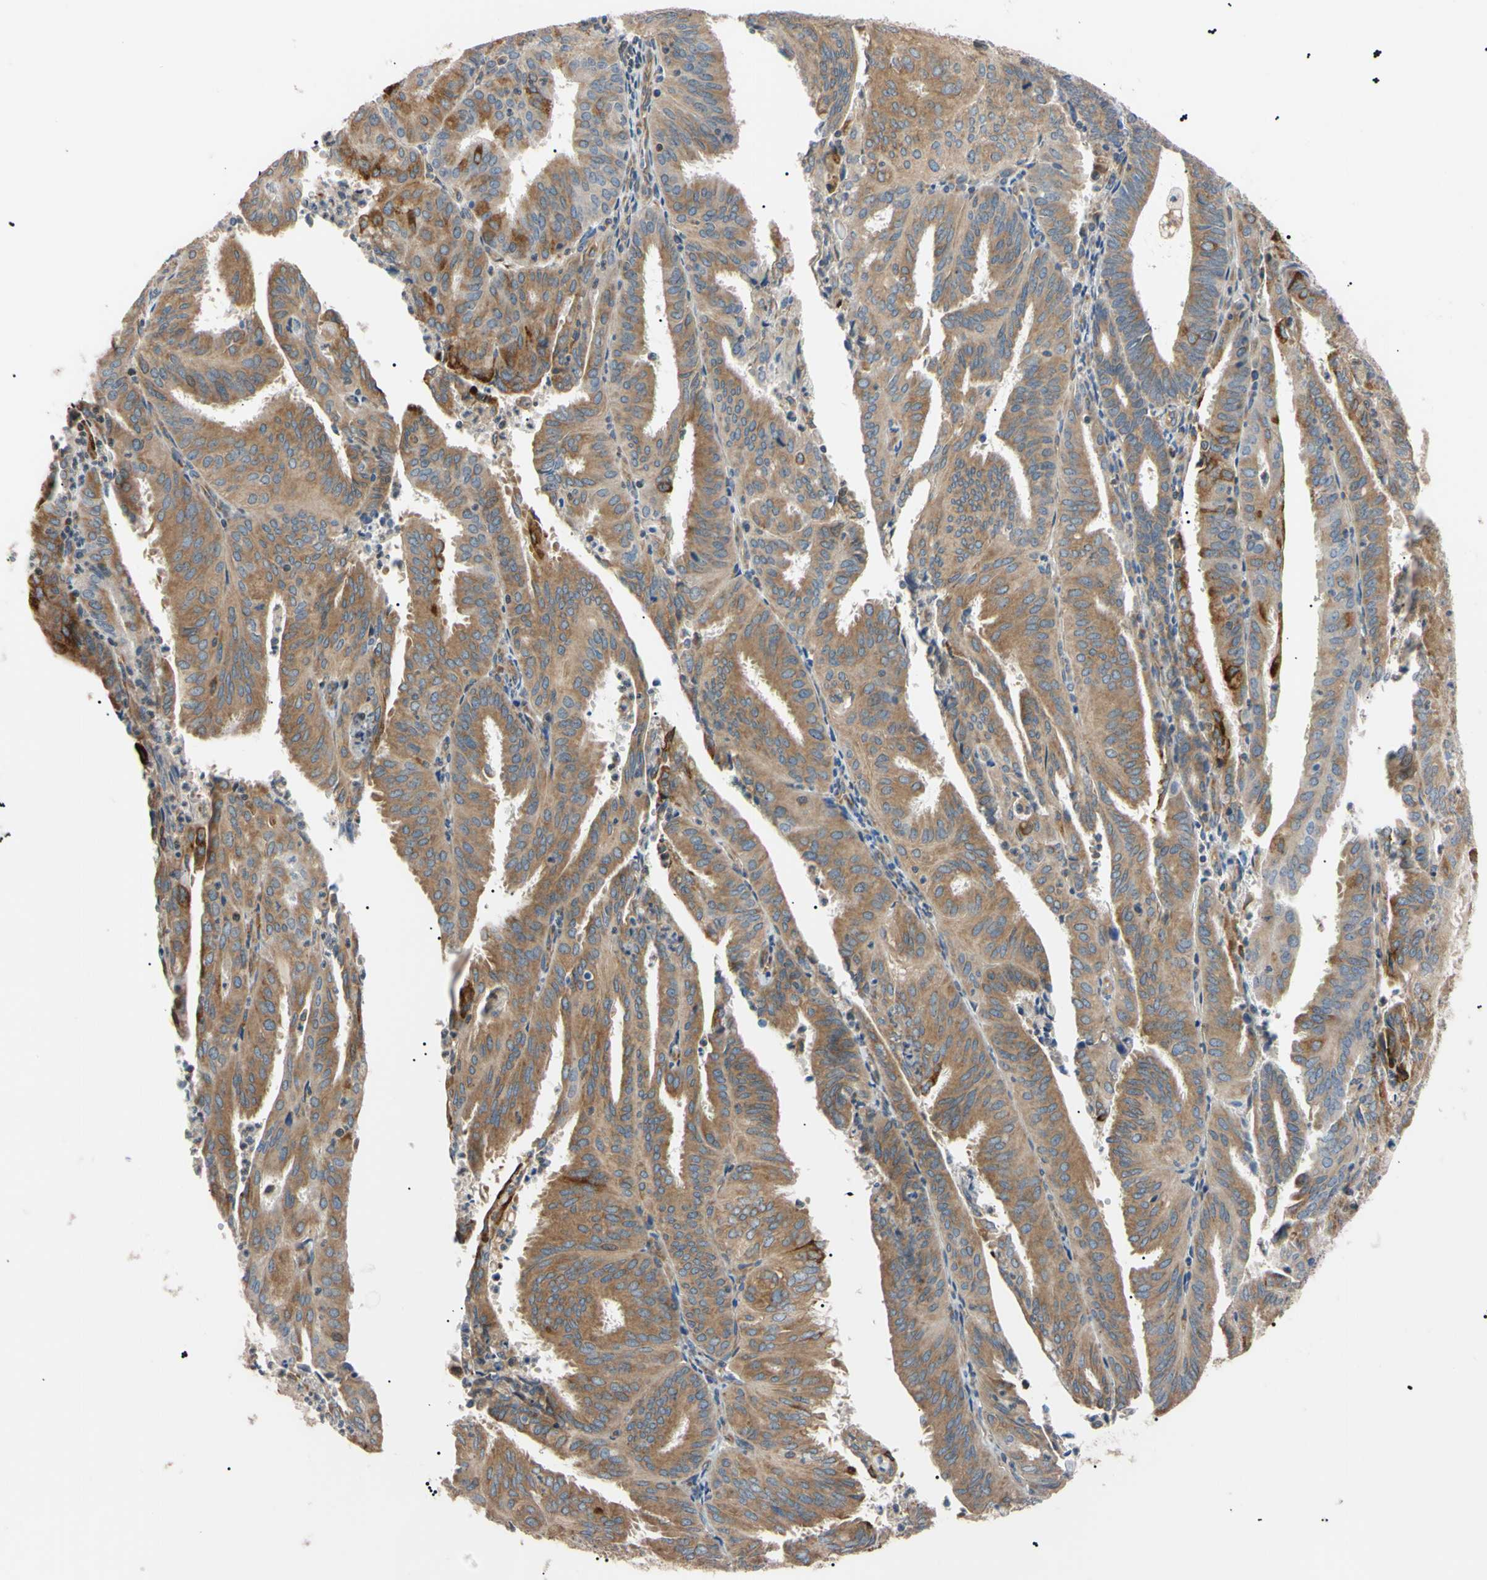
{"staining": {"intensity": "moderate", "quantity": ">75%", "location": "cytoplasmic/membranous"}, "tissue": "endometrial cancer", "cell_type": "Tumor cells", "image_type": "cancer", "snomed": [{"axis": "morphology", "description": "Adenocarcinoma, NOS"}, {"axis": "topography", "description": "Uterus"}], "caption": "This is an image of immunohistochemistry staining of endometrial cancer (adenocarcinoma), which shows moderate staining in the cytoplasmic/membranous of tumor cells.", "gene": "VAPA", "patient": {"sex": "female", "age": 60}}